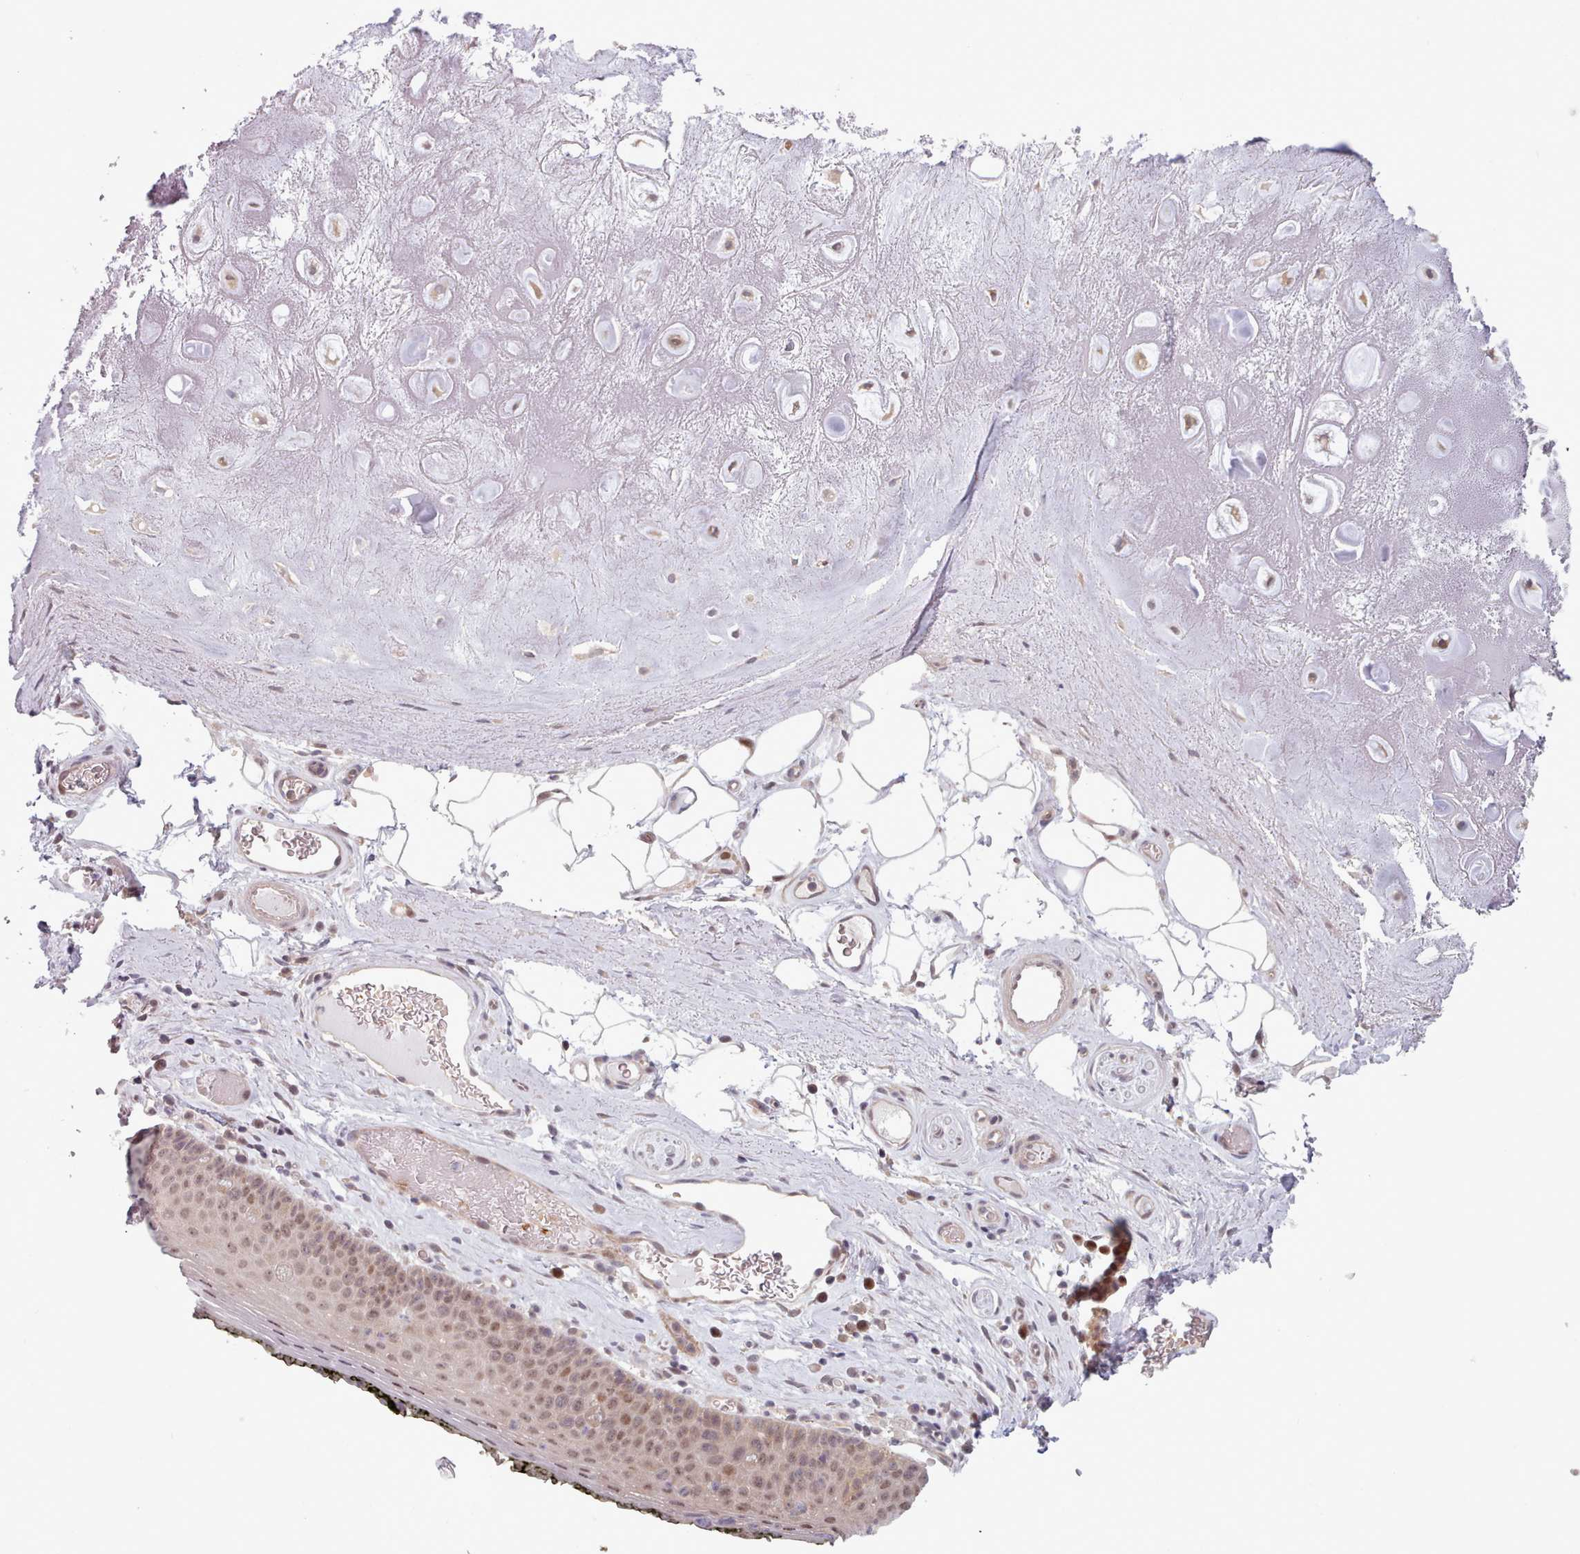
{"staining": {"intensity": "negative", "quantity": "none", "location": "none"}, "tissue": "adipose tissue", "cell_type": "Adipocytes", "image_type": "normal", "snomed": [{"axis": "morphology", "description": "Normal tissue, NOS"}, {"axis": "topography", "description": "Cartilage tissue"}], "caption": "Immunohistochemical staining of unremarkable adipose tissue demonstrates no significant staining in adipocytes. The staining is performed using DAB brown chromogen with nuclei counter-stained in using hematoxylin.", "gene": "KBTBD6", "patient": {"sex": "male", "age": 81}}